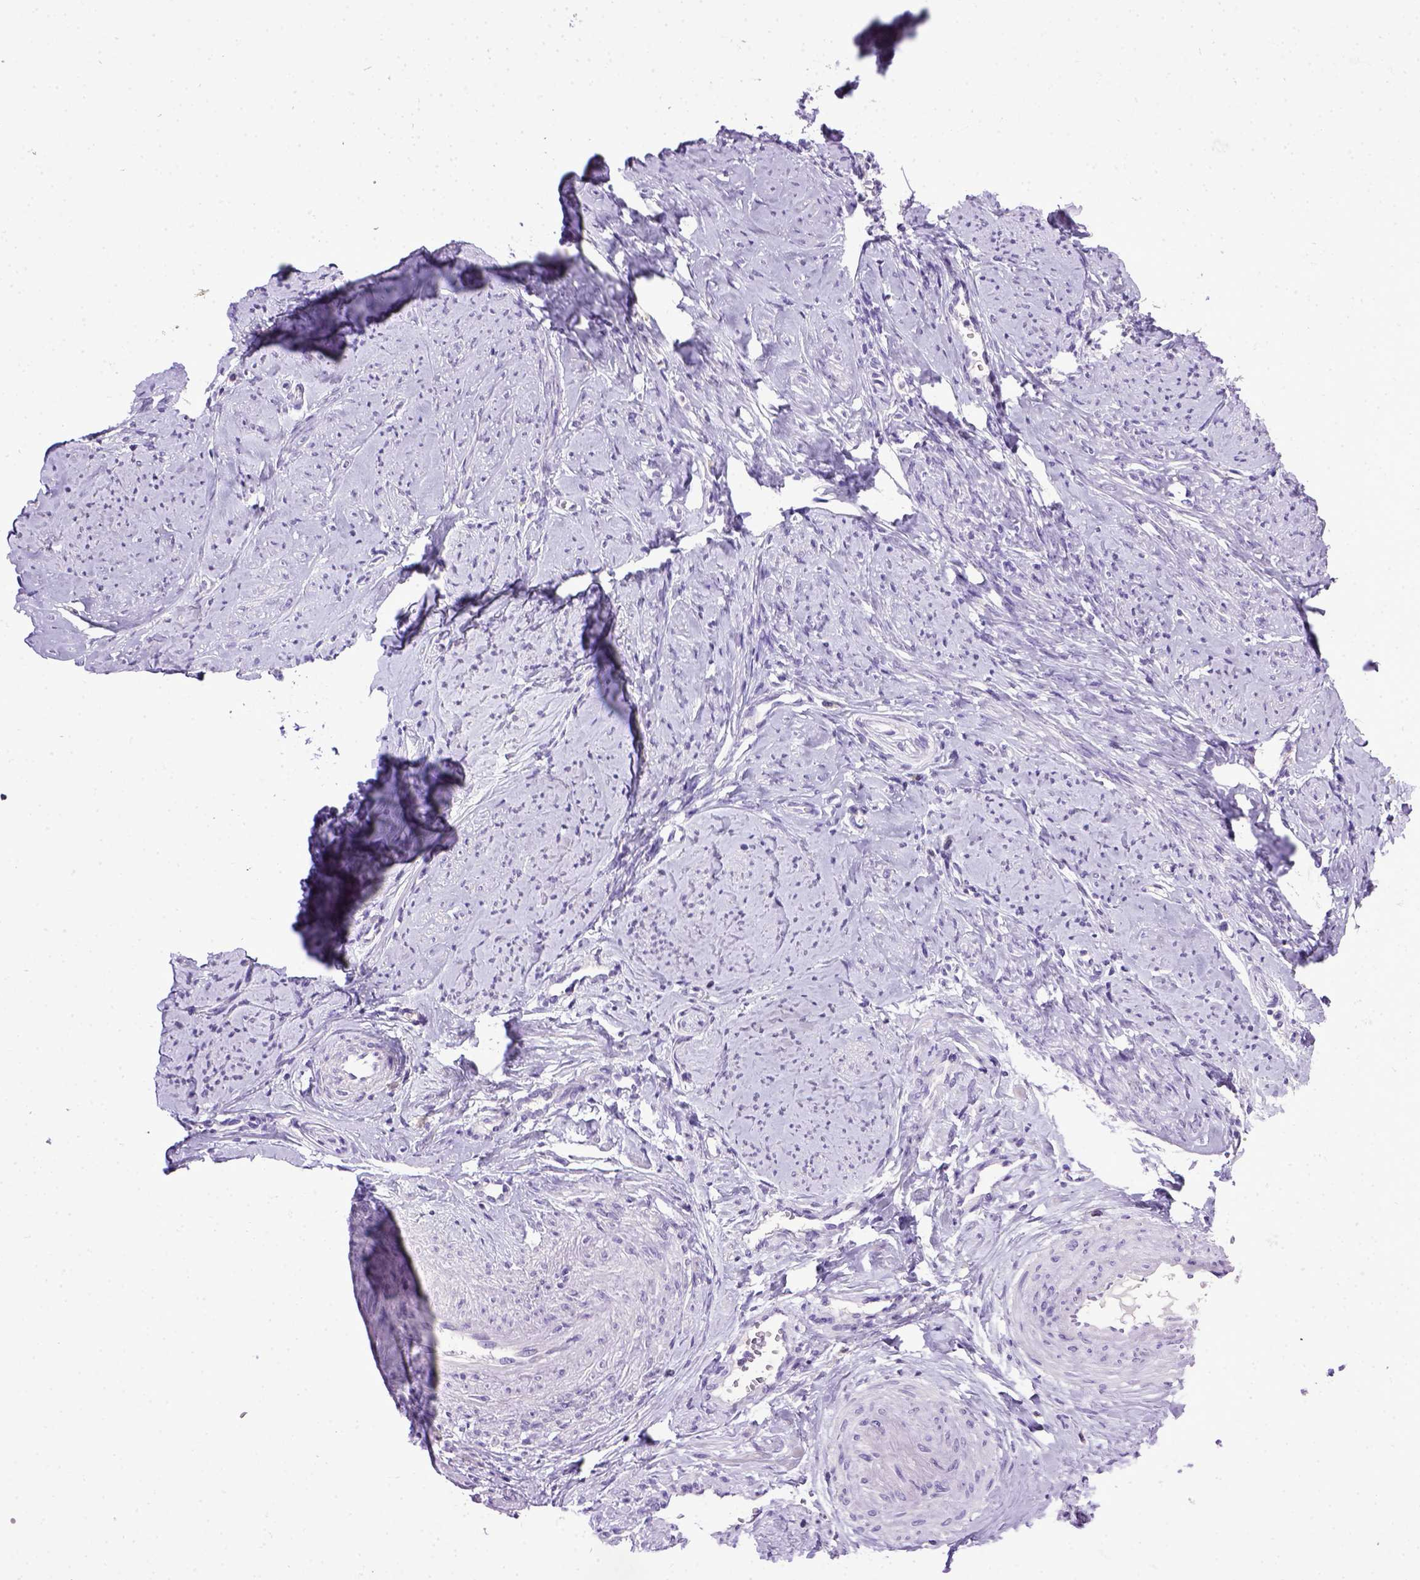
{"staining": {"intensity": "negative", "quantity": "none", "location": "none"}, "tissue": "smooth muscle", "cell_type": "Smooth muscle cells", "image_type": "normal", "snomed": [{"axis": "morphology", "description": "Normal tissue, NOS"}, {"axis": "topography", "description": "Smooth muscle"}], "caption": "Smooth muscle cells show no significant positivity in normal smooth muscle. (Immunohistochemistry (ihc), brightfield microscopy, high magnification).", "gene": "CDH1", "patient": {"sex": "female", "age": 48}}